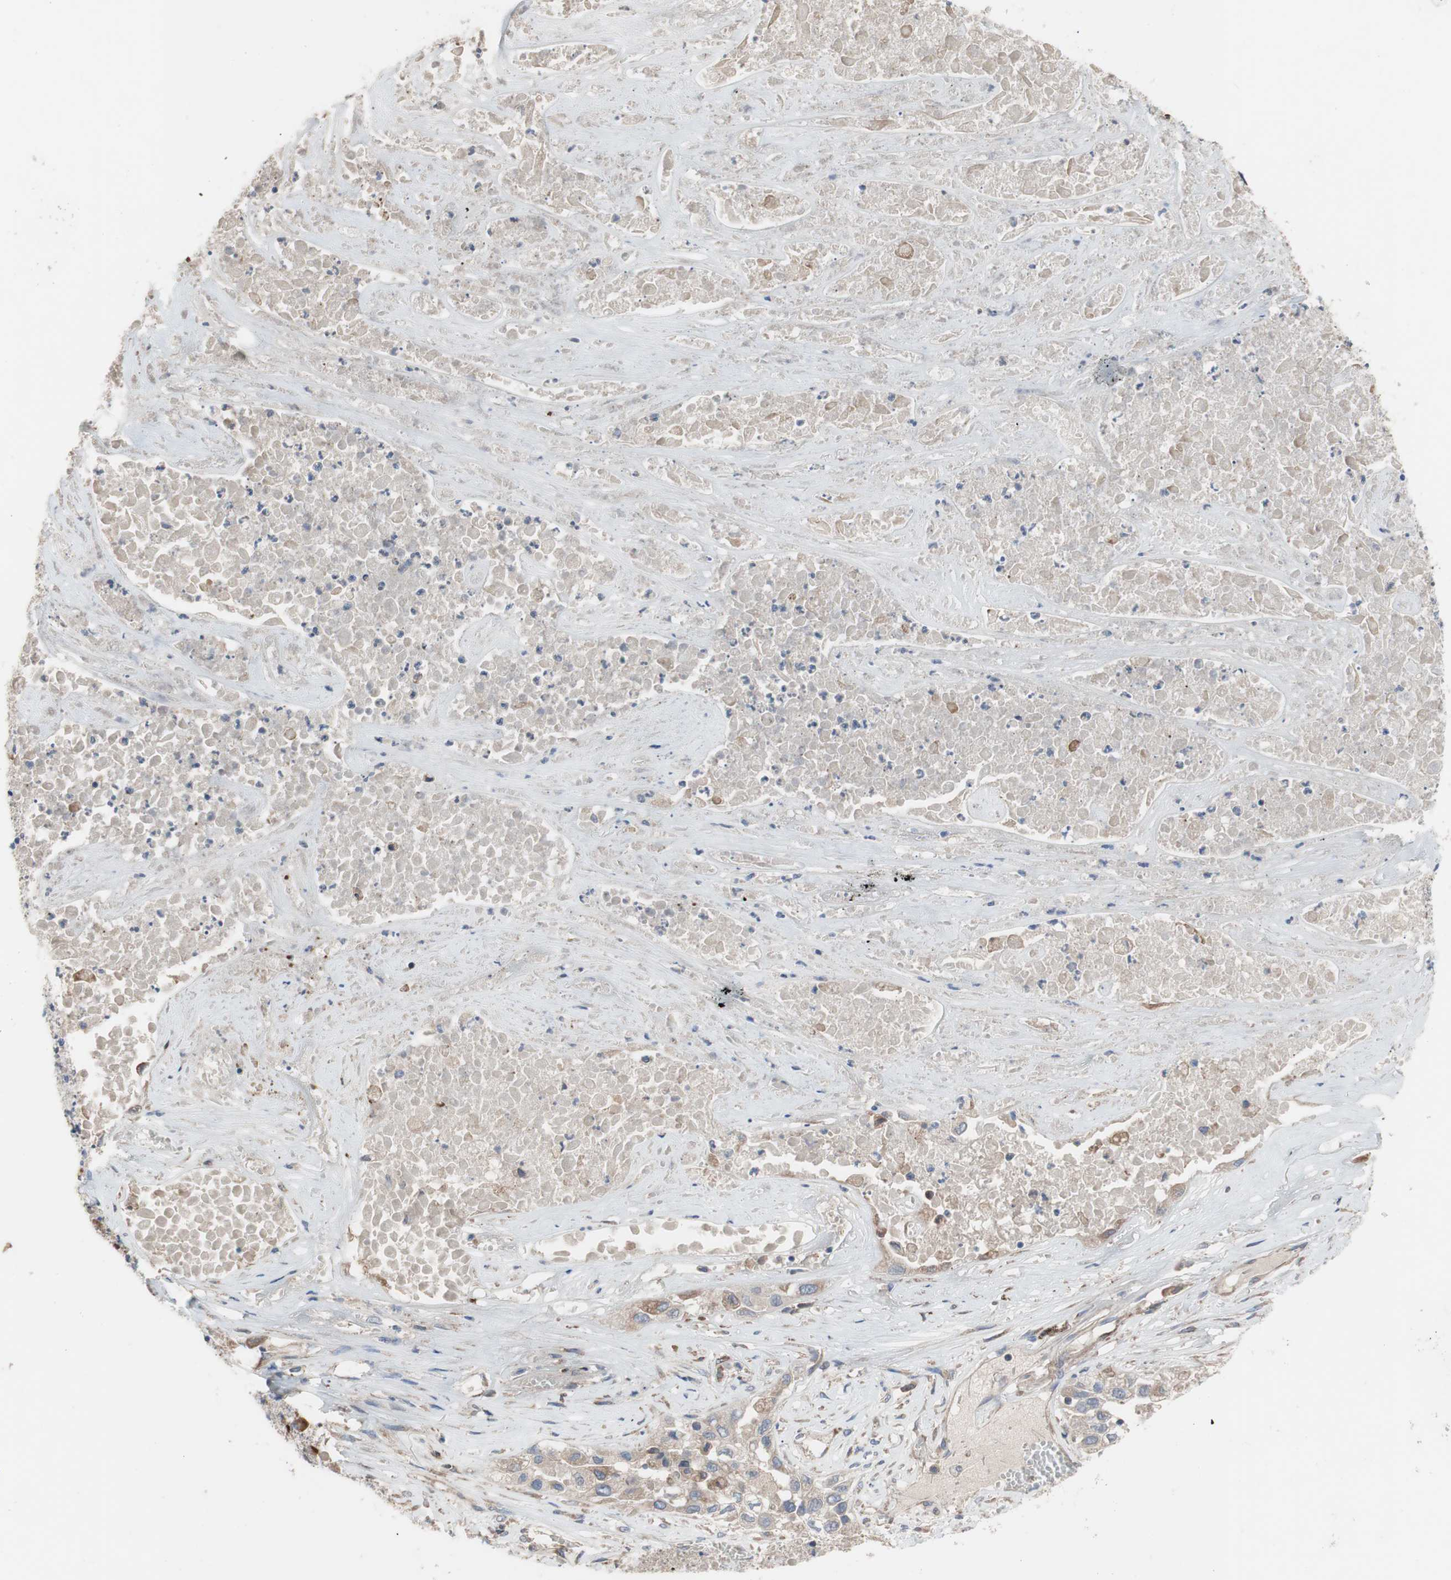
{"staining": {"intensity": "weak", "quantity": ">75%", "location": "cytoplasmic/membranous"}, "tissue": "lung cancer", "cell_type": "Tumor cells", "image_type": "cancer", "snomed": [{"axis": "morphology", "description": "Squamous cell carcinoma, NOS"}, {"axis": "topography", "description": "Lung"}], "caption": "Immunohistochemical staining of human lung cancer (squamous cell carcinoma) shows low levels of weak cytoplasmic/membranous protein expression in about >75% of tumor cells.", "gene": "TTC14", "patient": {"sex": "male", "age": 71}}